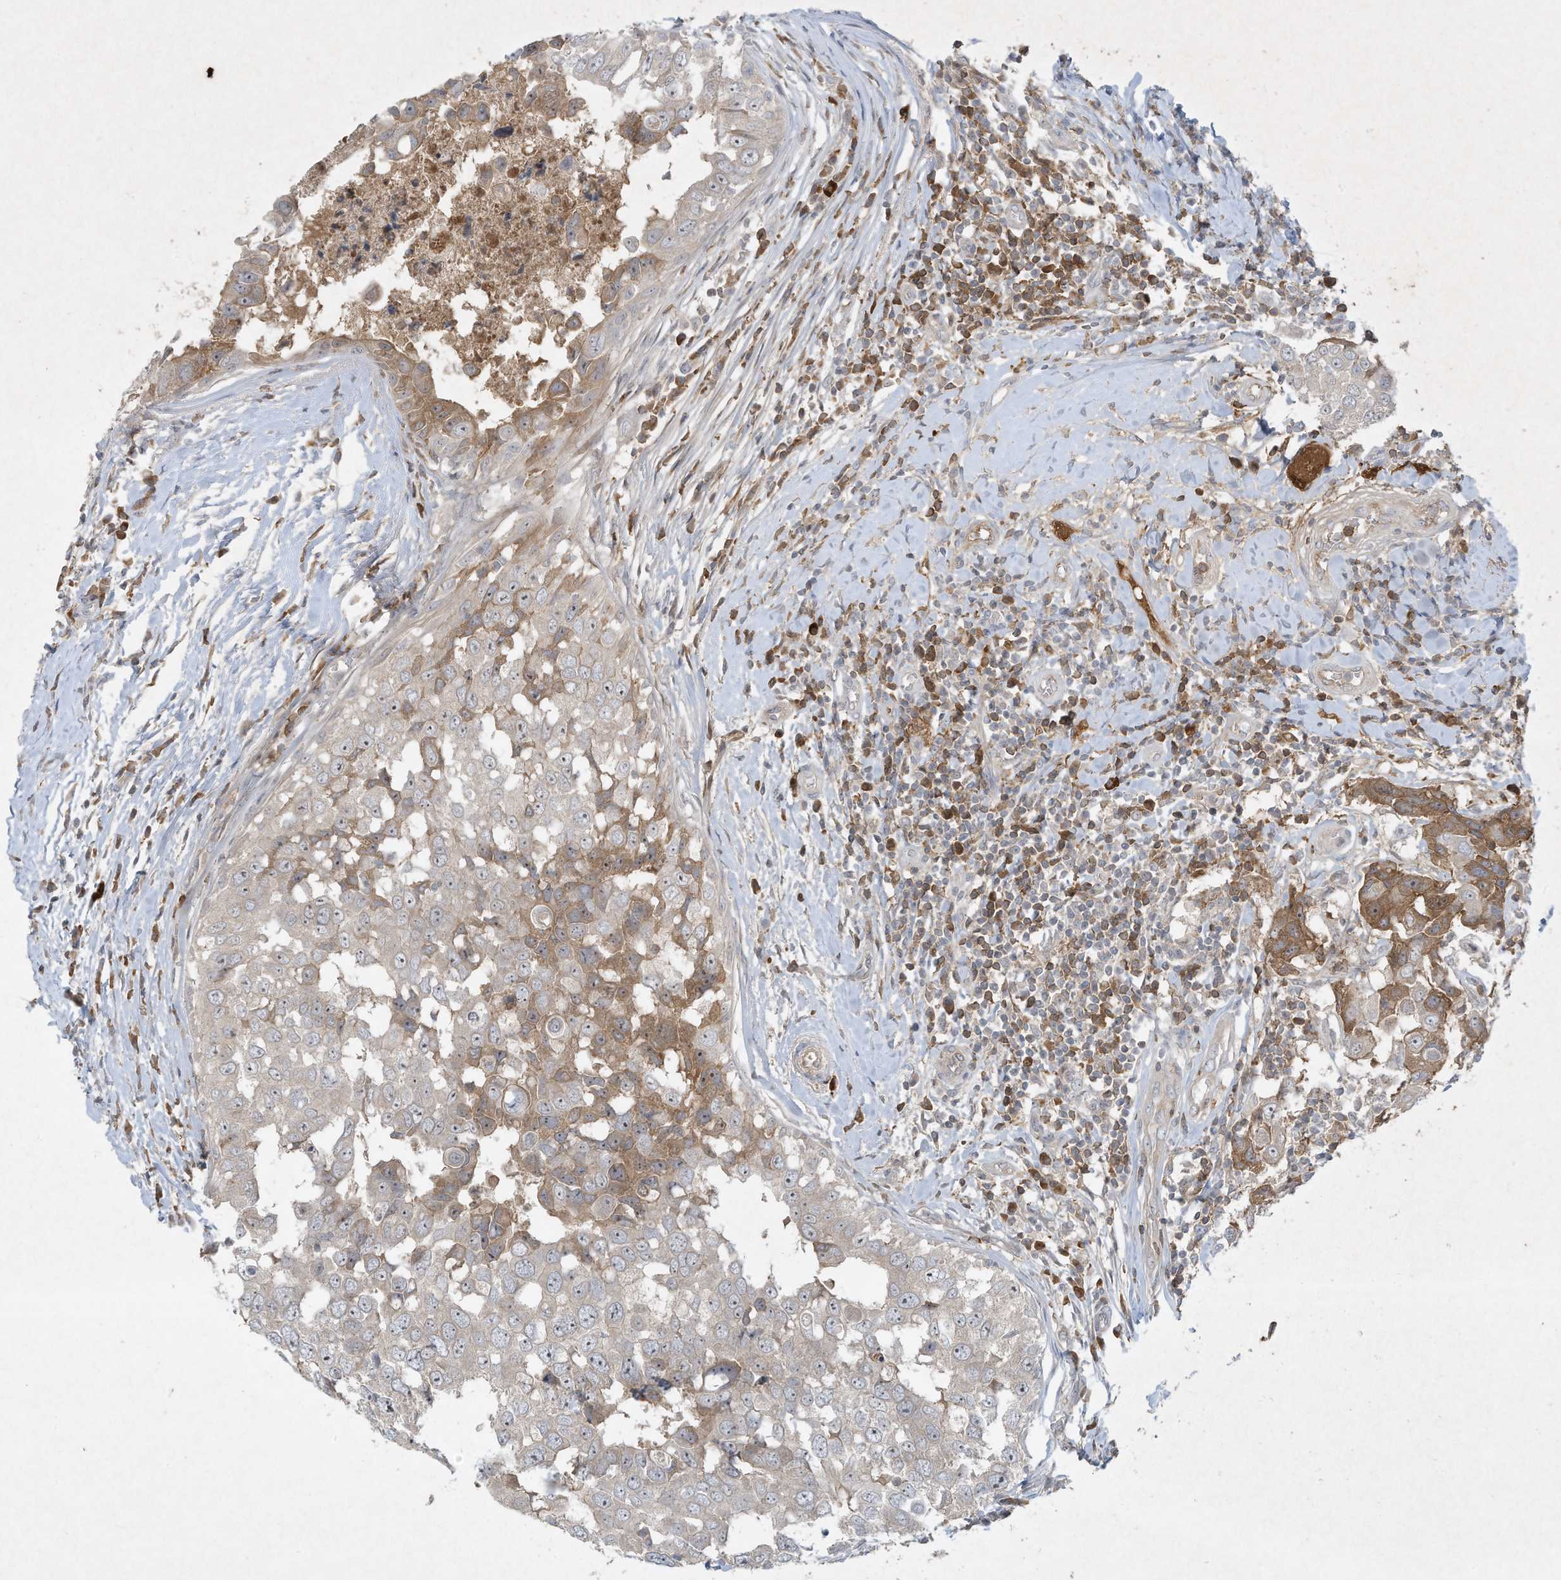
{"staining": {"intensity": "moderate", "quantity": "<25%", "location": "cytoplasmic/membranous"}, "tissue": "breast cancer", "cell_type": "Tumor cells", "image_type": "cancer", "snomed": [{"axis": "morphology", "description": "Duct carcinoma"}, {"axis": "topography", "description": "Breast"}], "caption": "A high-resolution photomicrograph shows immunohistochemistry staining of intraductal carcinoma (breast), which shows moderate cytoplasmic/membranous positivity in about <25% of tumor cells.", "gene": "FETUB", "patient": {"sex": "female", "age": 27}}